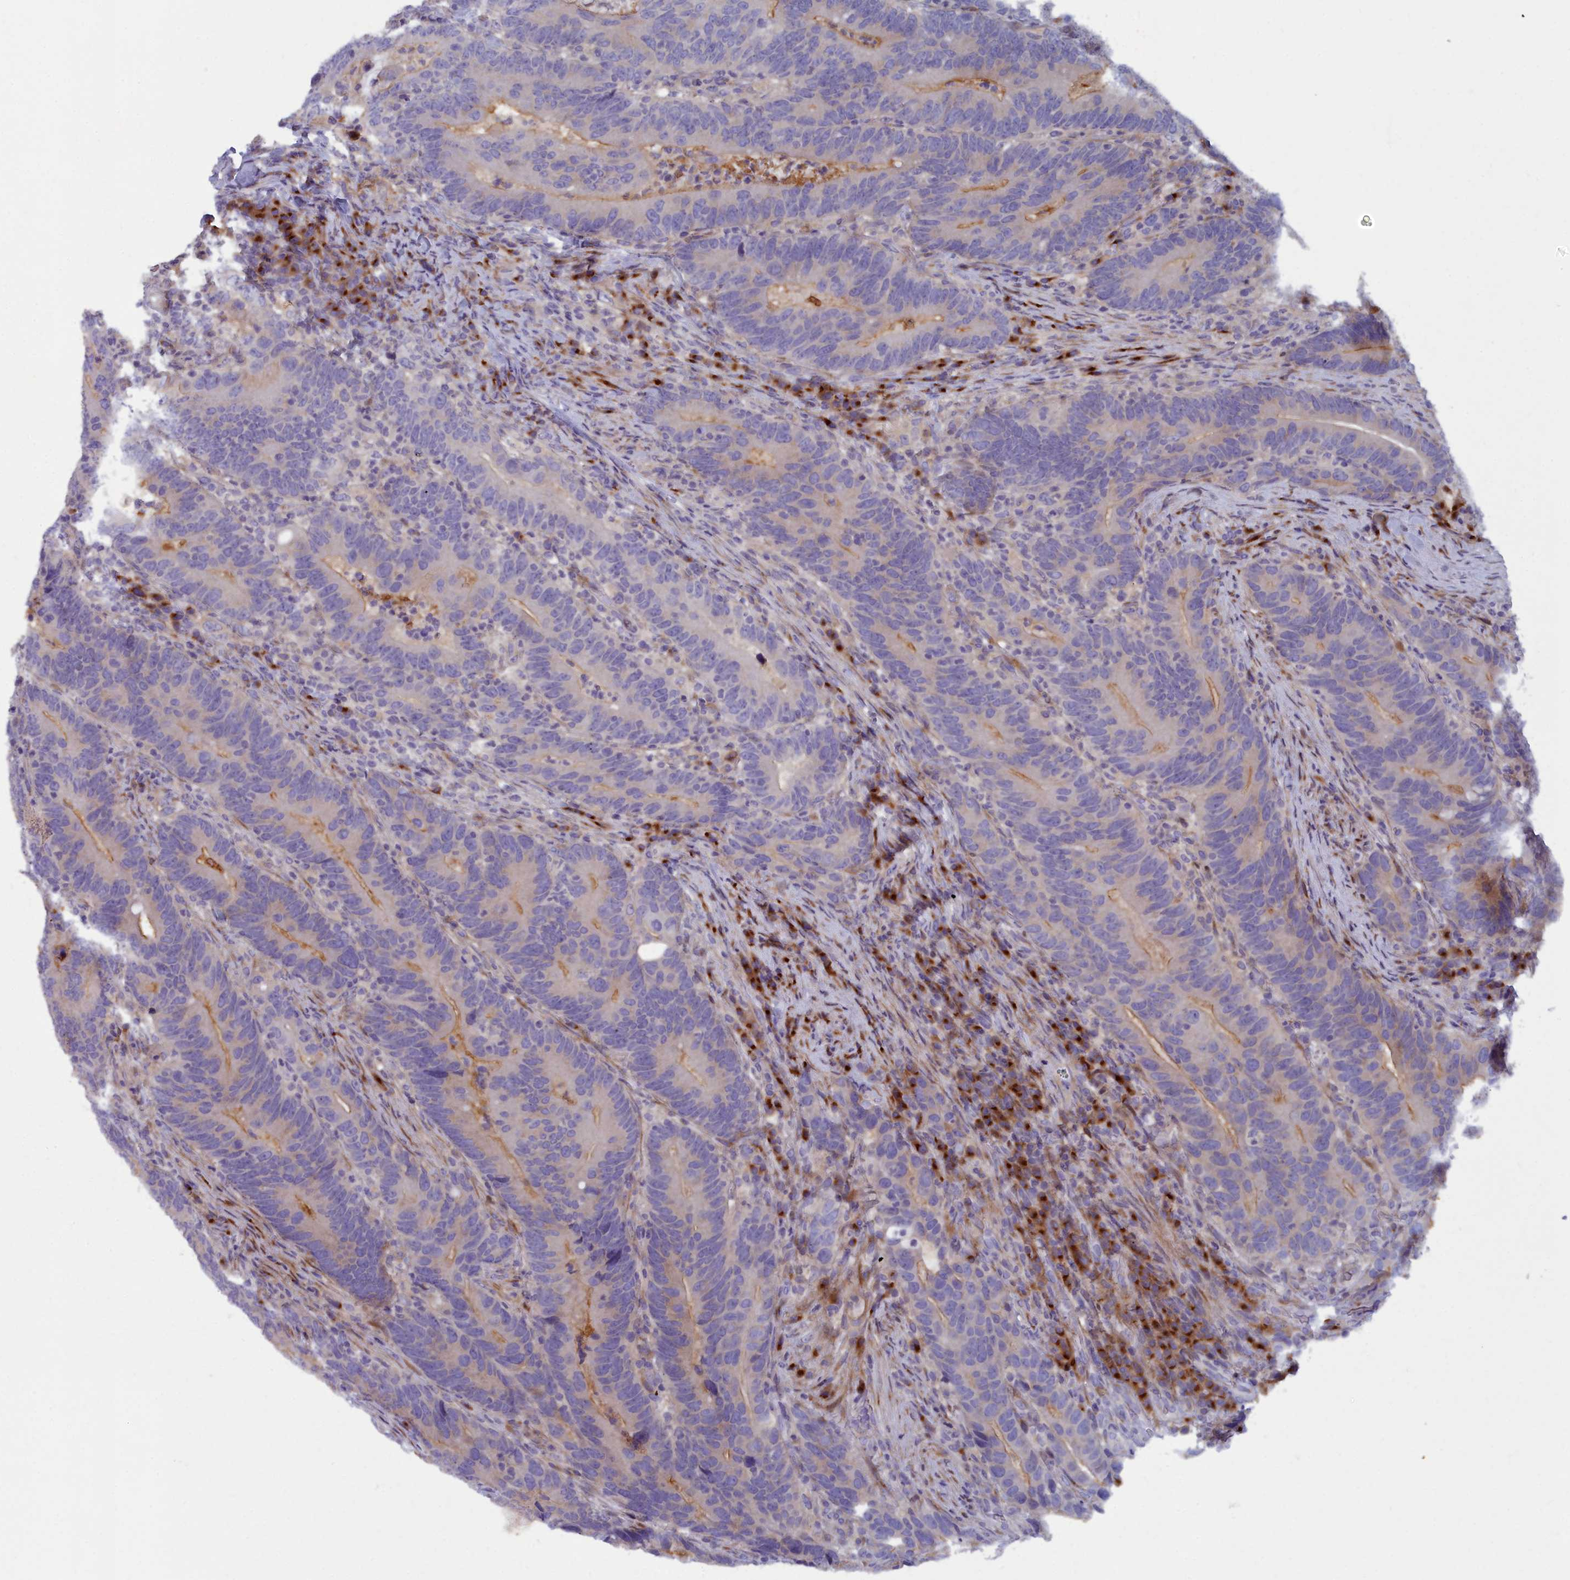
{"staining": {"intensity": "negative", "quantity": "none", "location": "none"}, "tissue": "colorectal cancer", "cell_type": "Tumor cells", "image_type": "cancer", "snomed": [{"axis": "morphology", "description": "Adenocarcinoma, NOS"}, {"axis": "topography", "description": "Colon"}], "caption": "Human adenocarcinoma (colorectal) stained for a protein using immunohistochemistry shows no staining in tumor cells.", "gene": "B9D2", "patient": {"sex": "female", "age": 66}}